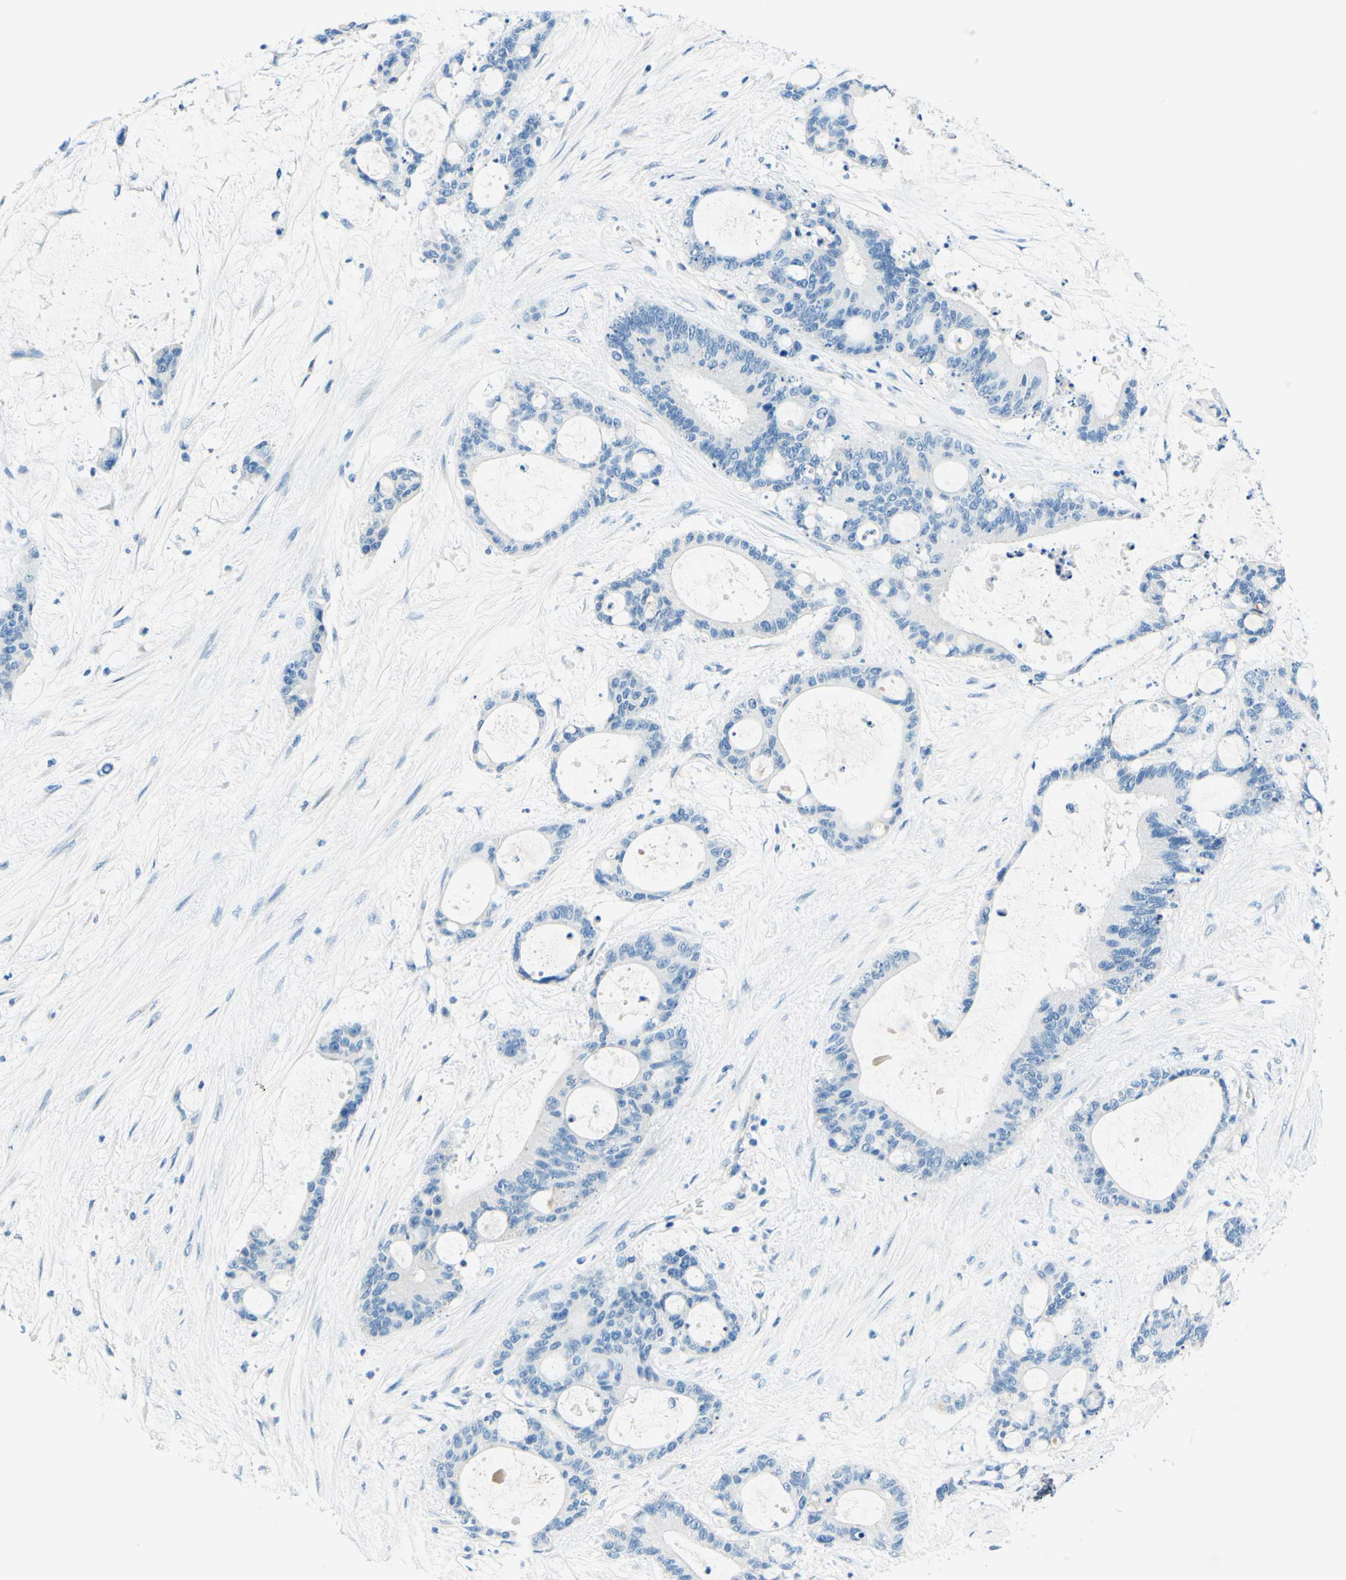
{"staining": {"intensity": "negative", "quantity": "none", "location": "none"}, "tissue": "liver cancer", "cell_type": "Tumor cells", "image_type": "cancer", "snomed": [{"axis": "morphology", "description": "Cholangiocarcinoma"}, {"axis": "topography", "description": "Liver"}], "caption": "Liver cancer was stained to show a protein in brown. There is no significant expression in tumor cells.", "gene": "PASD1", "patient": {"sex": "female", "age": 73}}